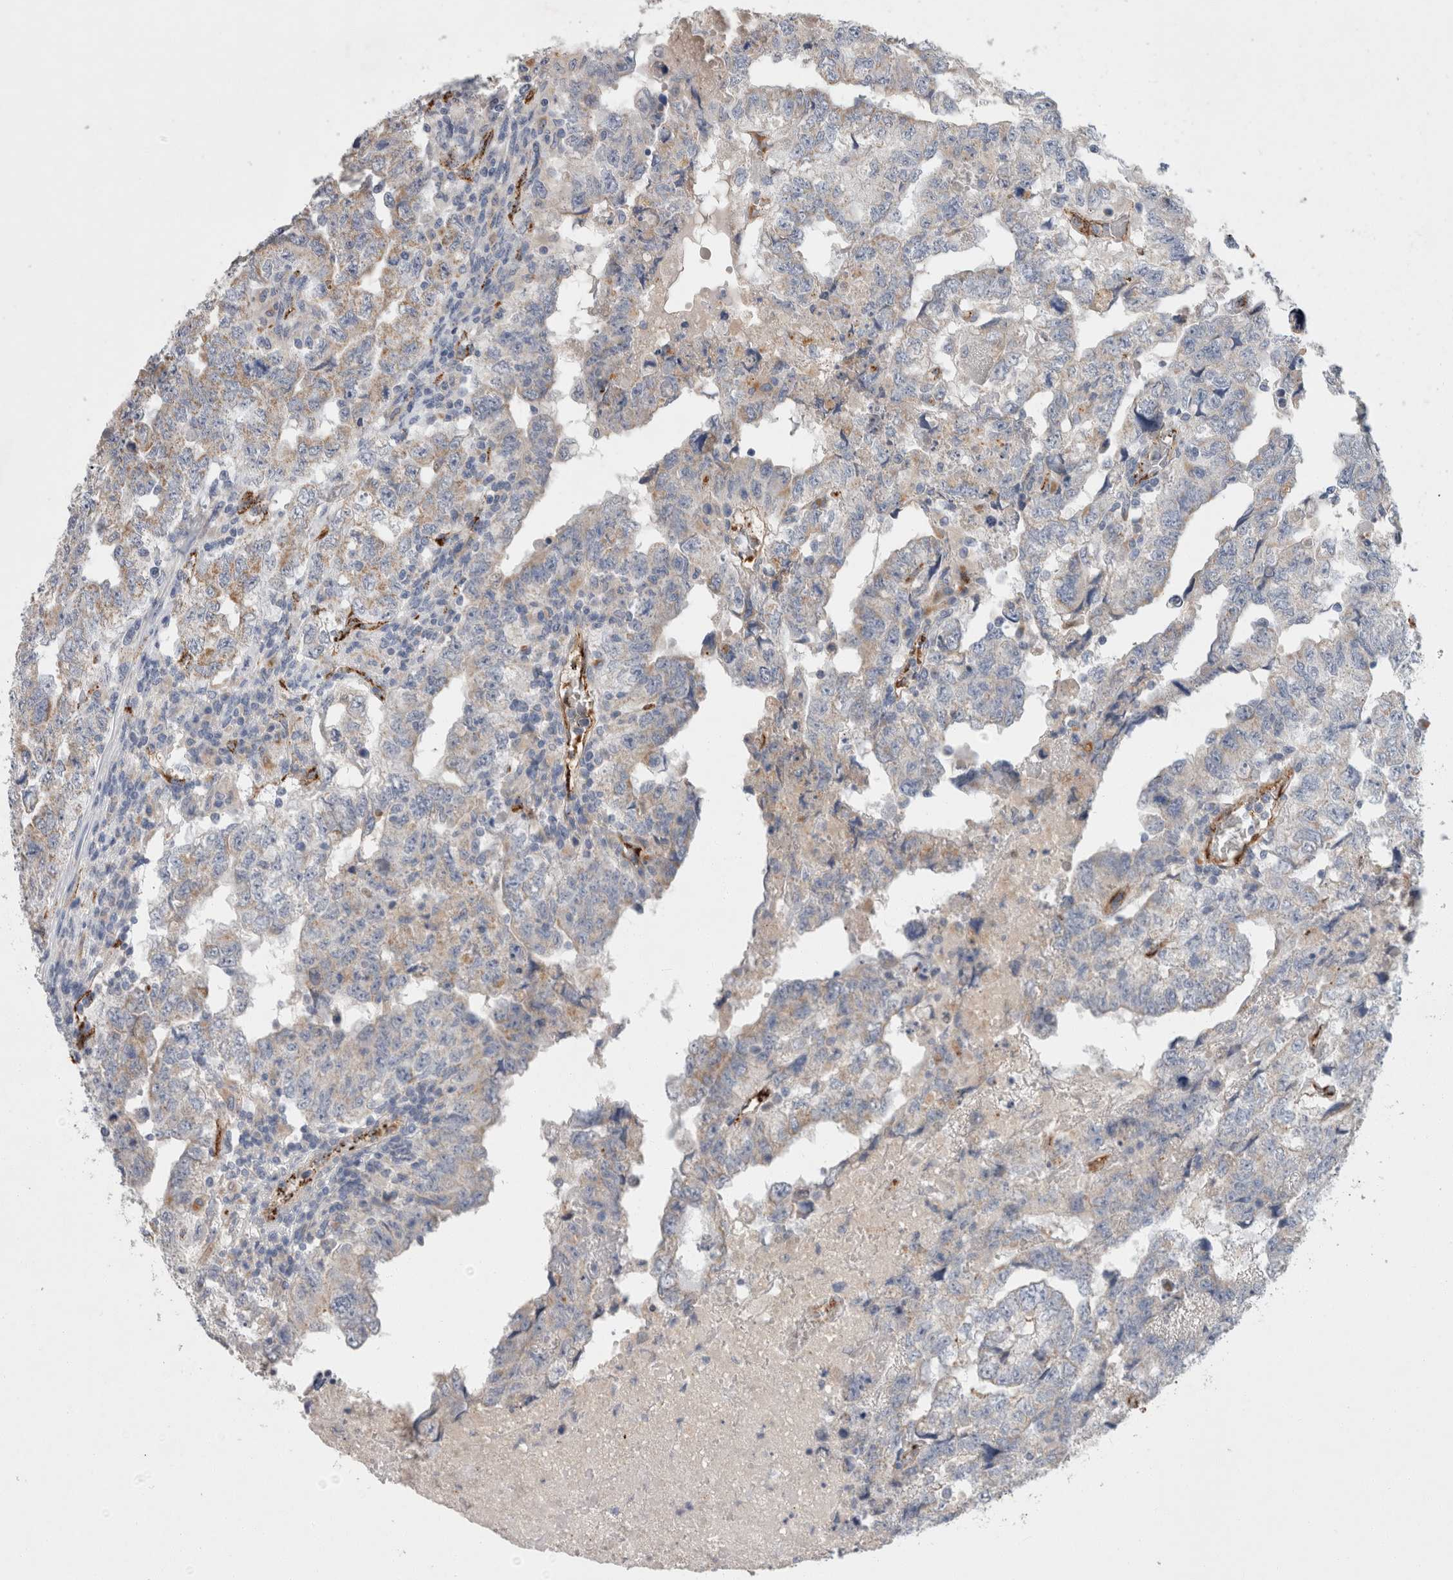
{"staining": {"intensity": "weak", "quantity": "25%-75%", "location": "cytoplasmic/membranous"}, "tissue": "testis cancer", "cell_type": "Tumor cells", "image_type": "cancer", "snomed": [{"axis": "morphology", "description": "Carcinoma, Embryonal, NOS"}, {"axis": "topography", "description": "Testis"}], "caption": "IHC micrograph of neoplastic tissue: human testis embryonal carcinoma stained using immunohistochemistry (IHC) displays low levels of weak protein expression localized specifically in the cytoplasmic/membranous of tumor cells, appearing as a cytoplasmic/membranous brown color.", "gene": "IARS2", "patient": {"sex": "male", "age": 36}}